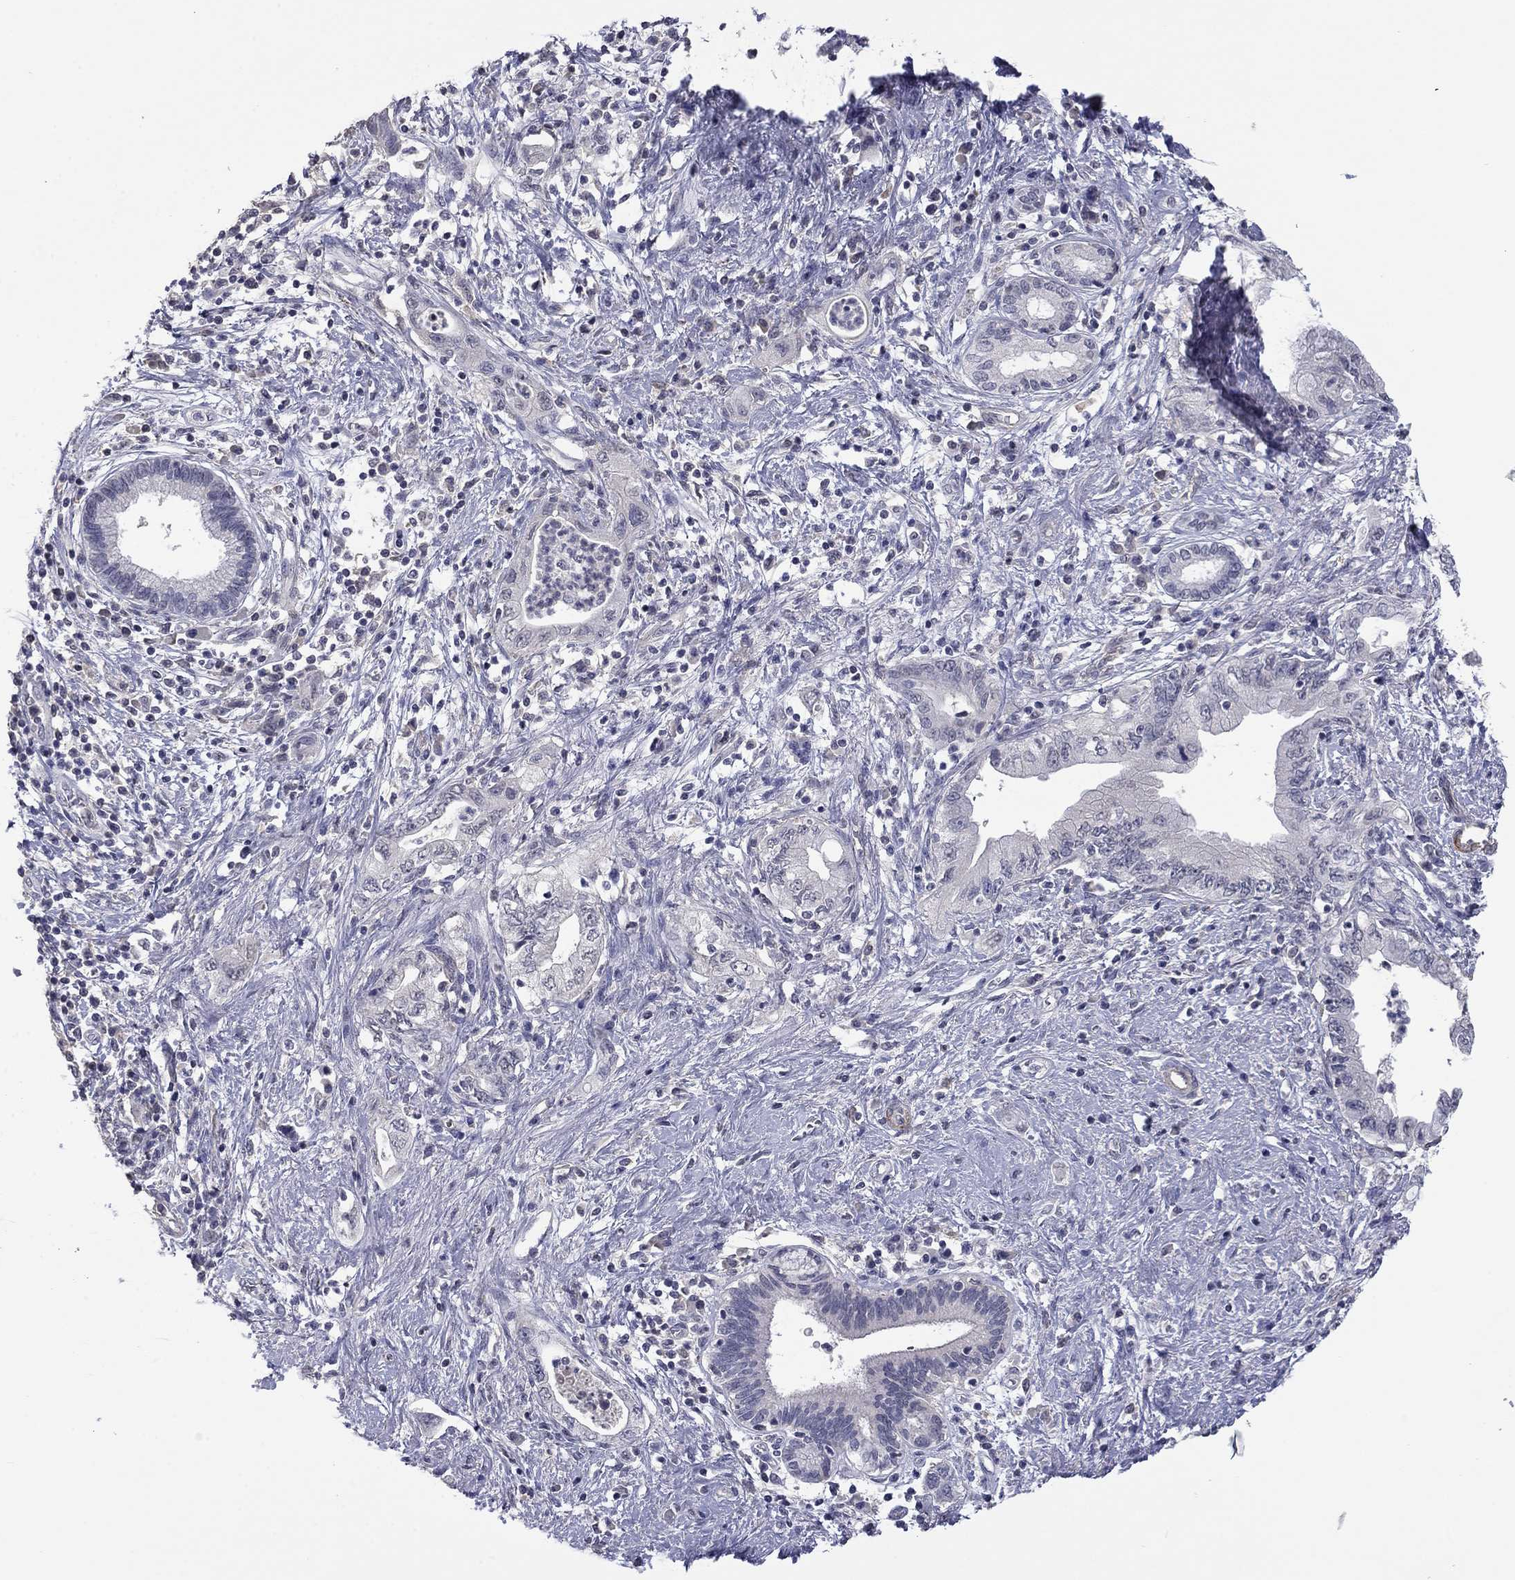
{"staining": {"intensity": "negative", "quantity": "none", "location": "none"}, "tissue": "pancreatic cancer", "cell_type": "Tumor cells", "image_type": "cancer", "snomed": [{"axis": "morphology", "description": "Adenocarcinoma, NOS"}, {"axis": "topography", "description": "Pancreas"}], "caption": "IHC micrograph of adenocarcinoma (pancreatic) stained for a protein (brown), which displays no staining in tumor cells.", "gene": "IP6K3", "patient": {"sex": "female", "age": 73}}